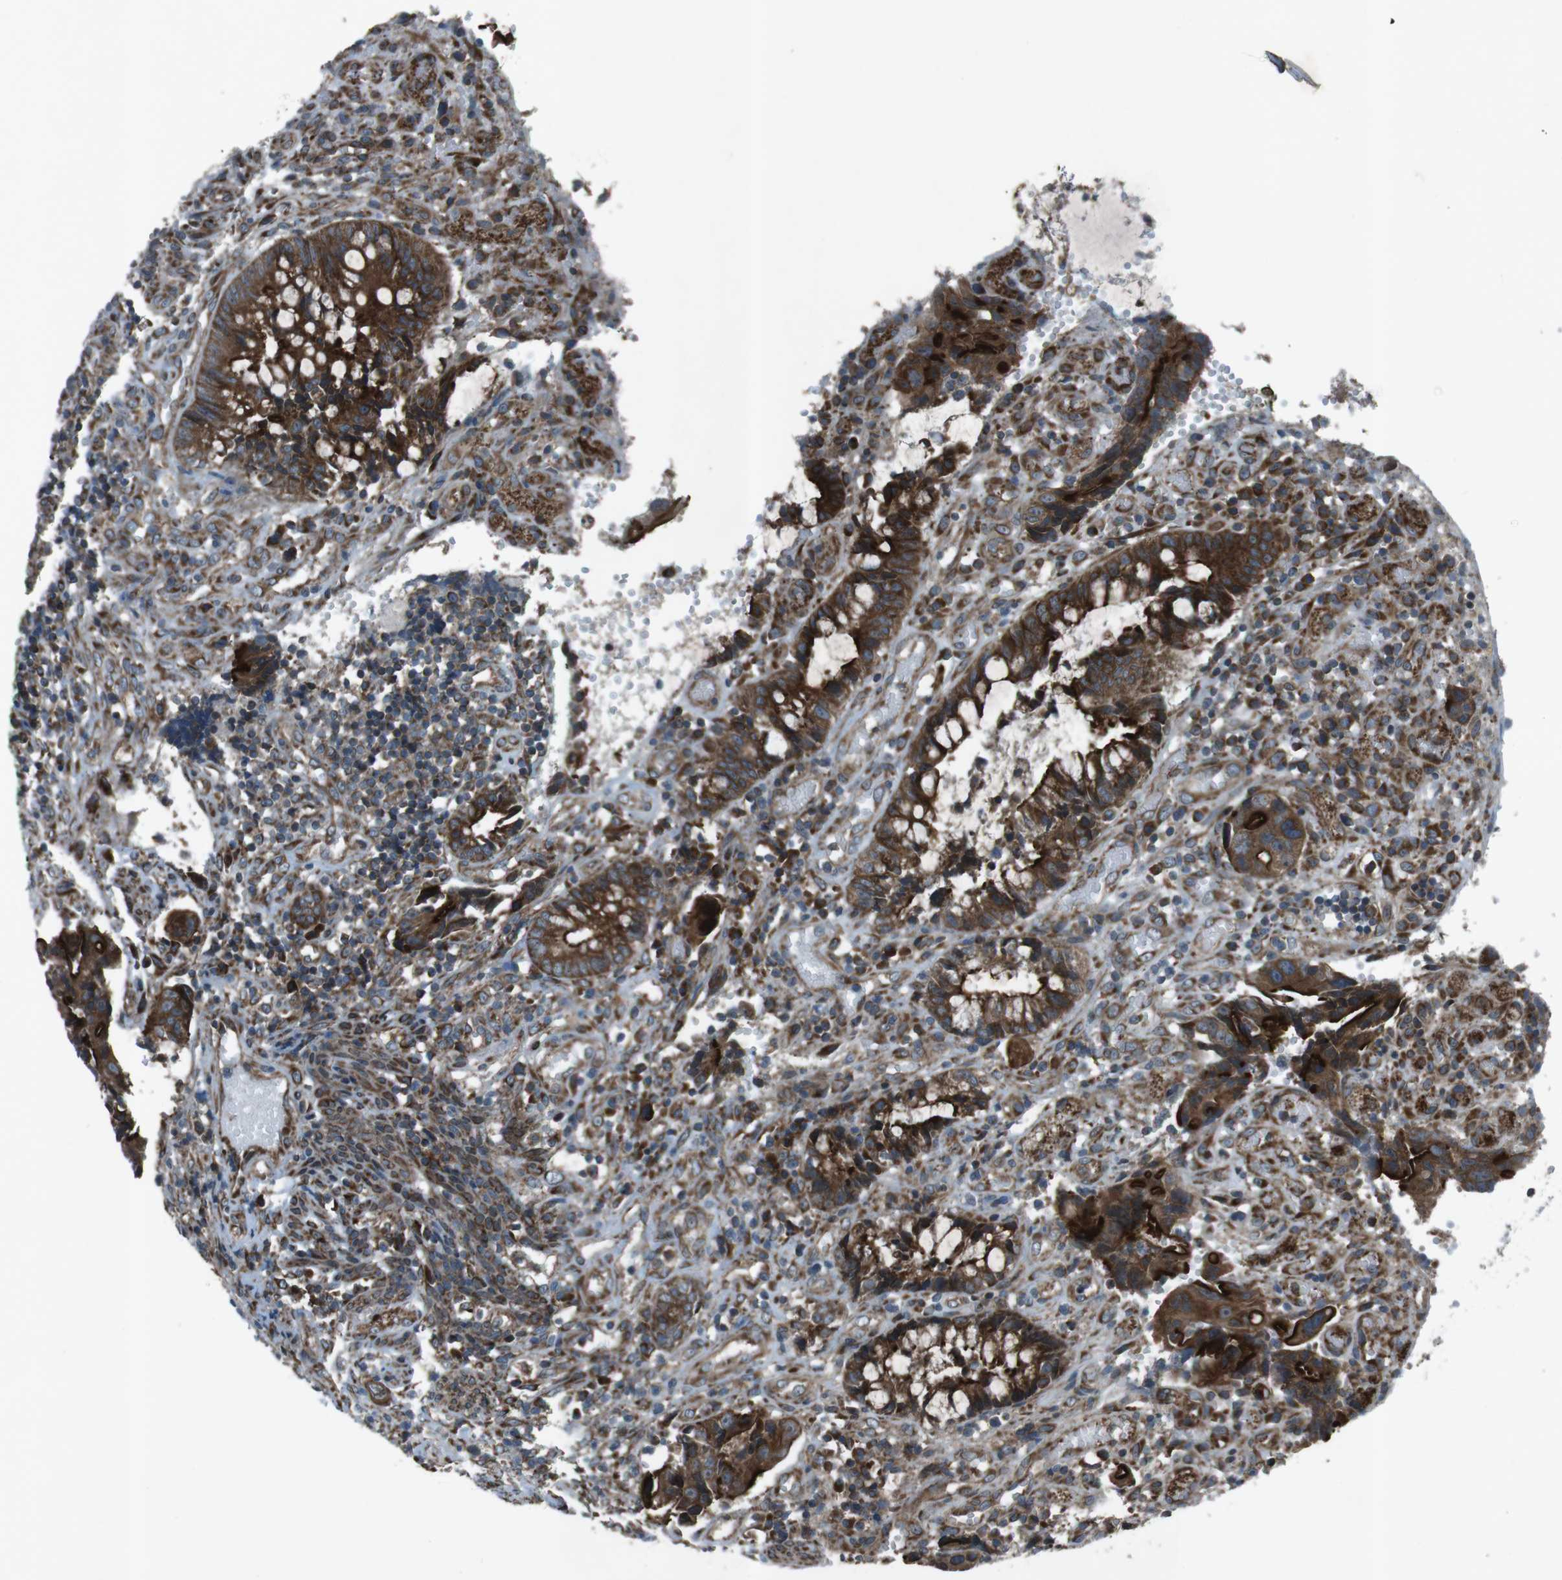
{"staining": {"intensity": "strong", "quantity": "25%-75%", "location": "cytoplasmic/membranous"}, "tissue": "colorectal cancer", "cell_type": "Tumor cells", "image_type": "cancer", "snomed": [{"axis": "morphology", "description": "Adenocarcinoma, NOS"}, {"axis": "topography", "description": "Colon"}], "caption": "Immunohistochemistry histopathology image of neoplastic tissue: colorectal adenocarcinoma stained using IHC shows high levels of strong protein expression localized specifically in the cytoplasmic/membranous of tumor cells, appearing as a cytoplasmic/membranous brown color.", "gene": "SLC41A1", "patient": {"sex": "female", "age": 57}}